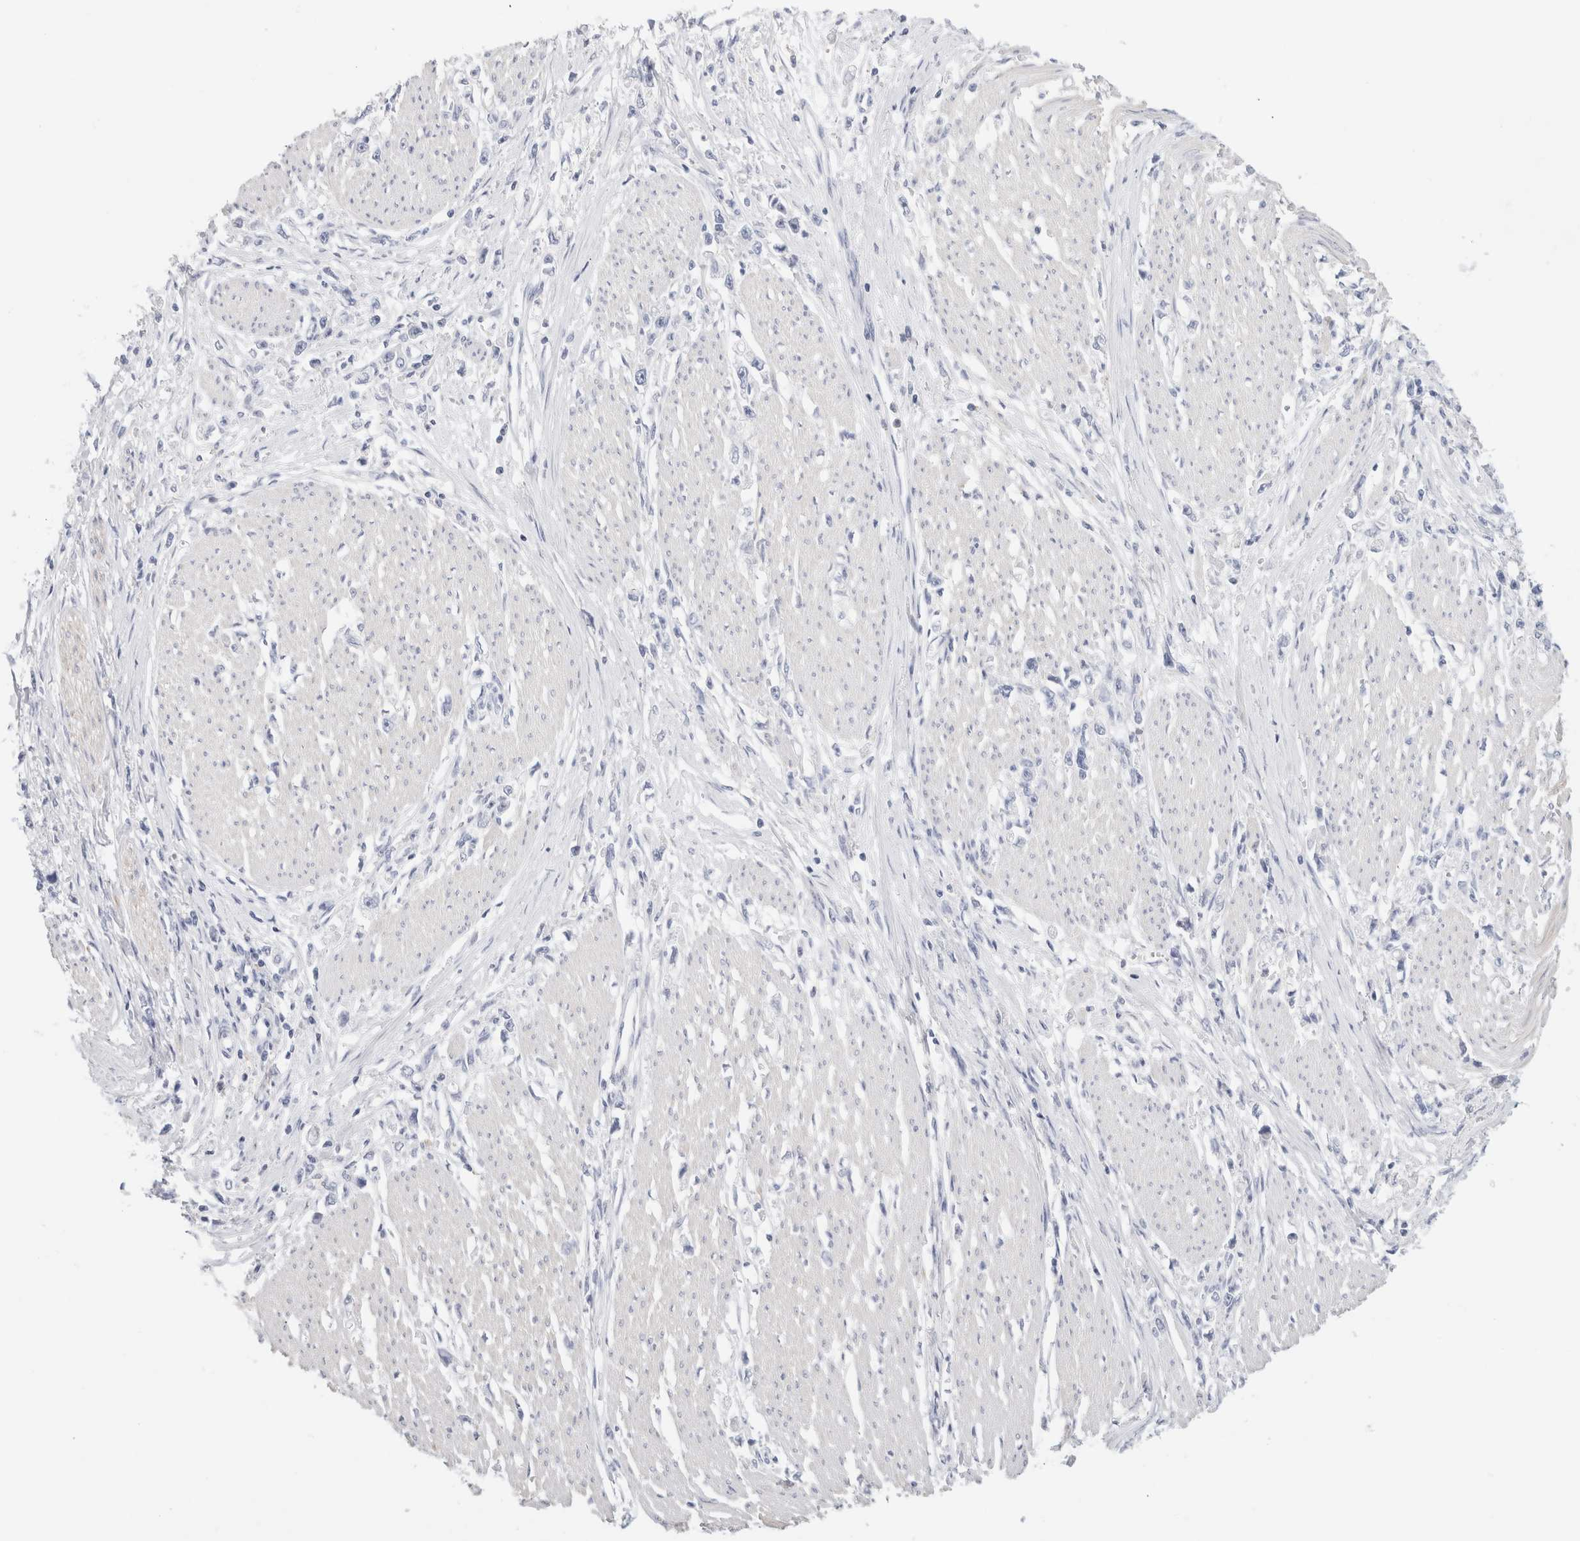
{"staining": {"intensity": "negative", "quantity": "none", "location": "none"}, "tissue": "stomach cancer", "cell_type": "Tumor cells", "image_type": "cancer", "snomed": [{"axis": "morphology", "description": "Adenocarcinoma, NOS"}, {"axis": "topography", "description": "Stomach"}], "caption": "This is an IHC image of stomach cancer. There is no expression in tumor cells.", "gene": "ADAM30", "patient": {"sex": "female", "age": 59}}